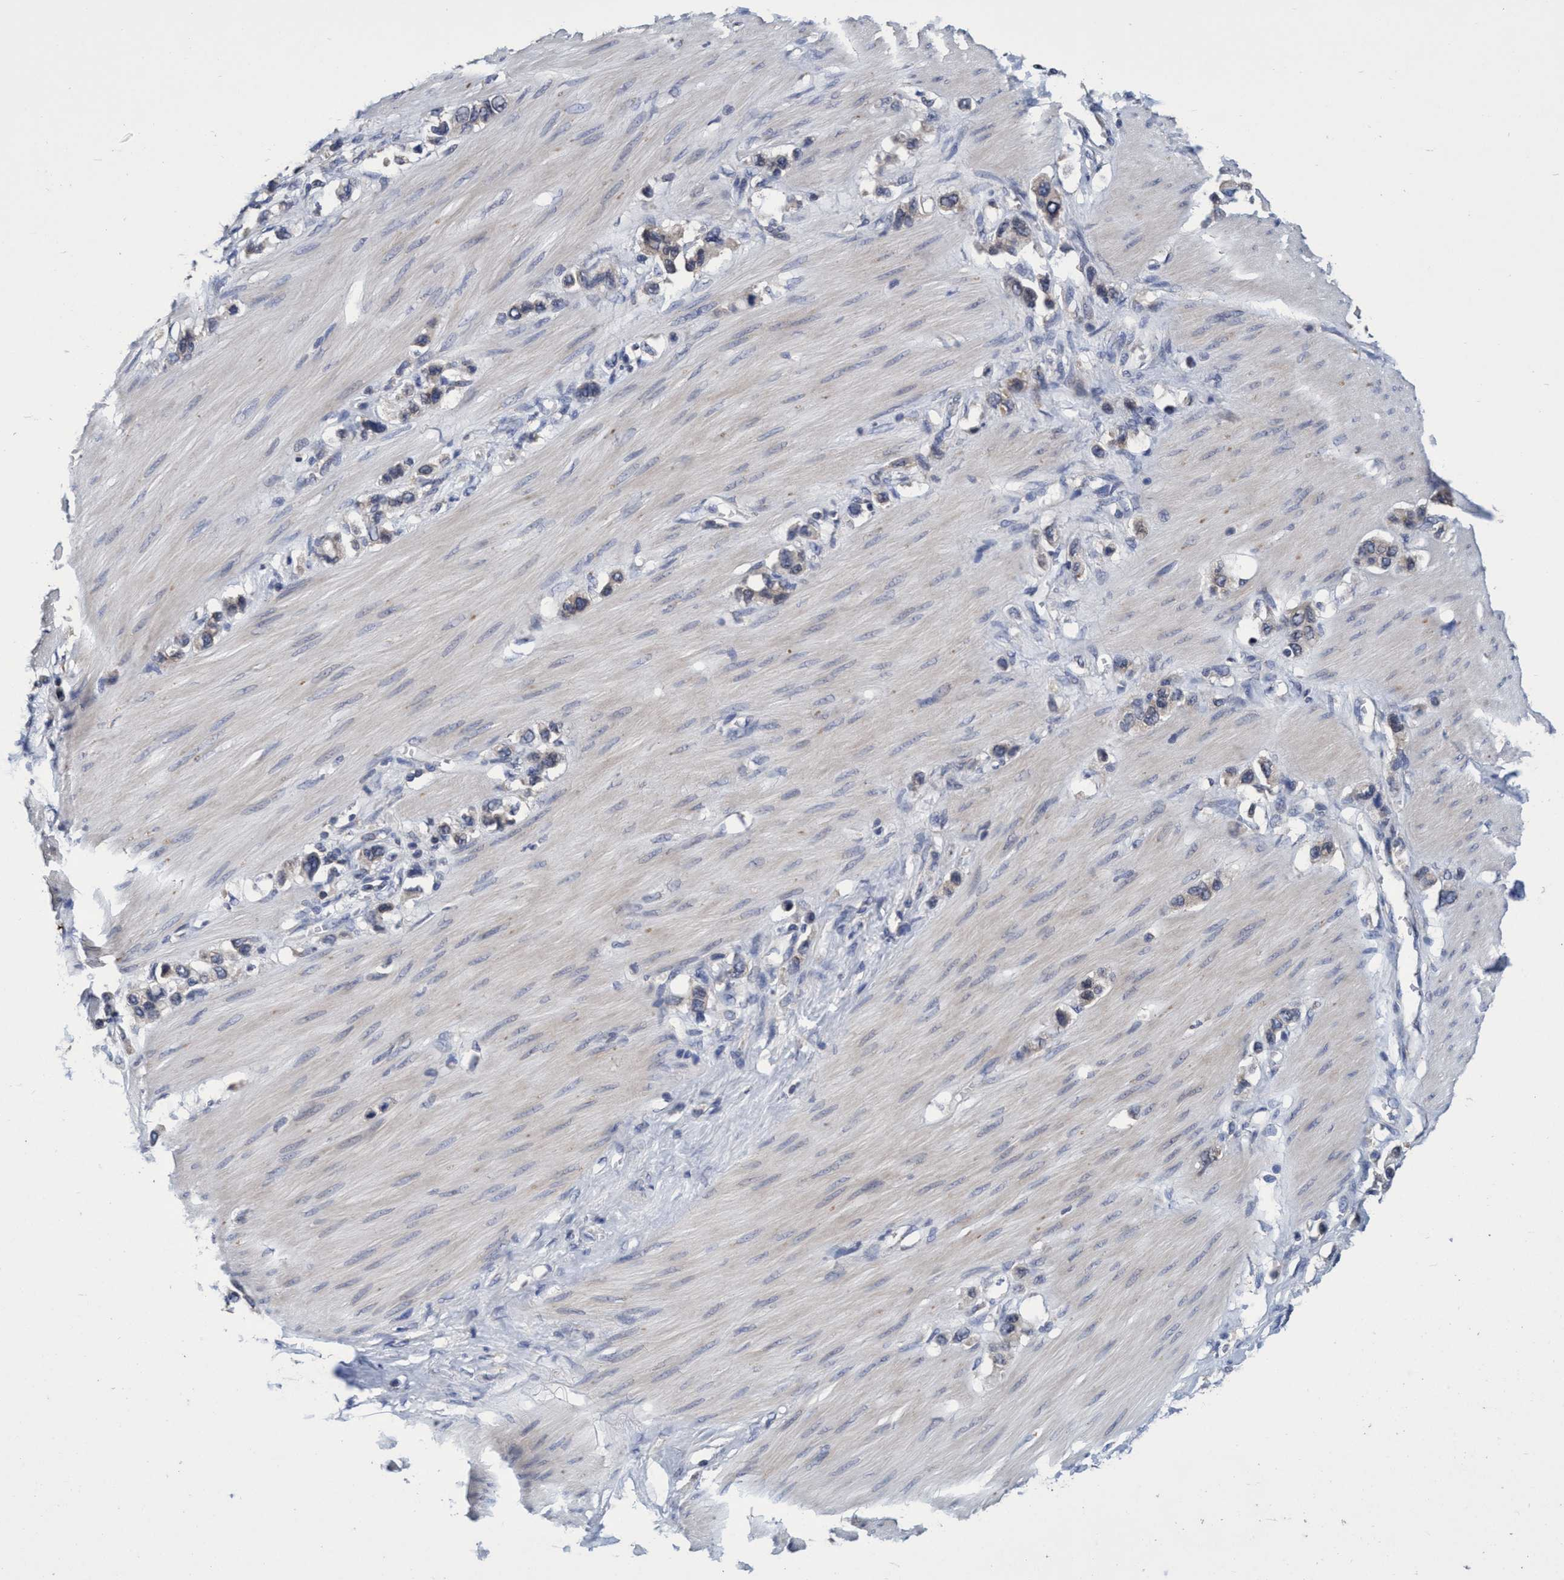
{"staining": {"intensity": "weak", "quantity": "<25%", "location": "cytoplasmic/membranous"}, "tissue": "stomach cancer", "cell_type": "Tumor cells", "image_type": "cancer", "snomed": [{"axis": "morphology", "description": "Adenocarcinoma, NOS"}, {"axis": "topography", "description": "Stomach"}], "caption": "Protein analysis of adenocarcinoma (stomach) displays no significant positivity in tumor cells.", "gene": "CALCOCO2", "patient": {"sex": "female", "age": 65}}